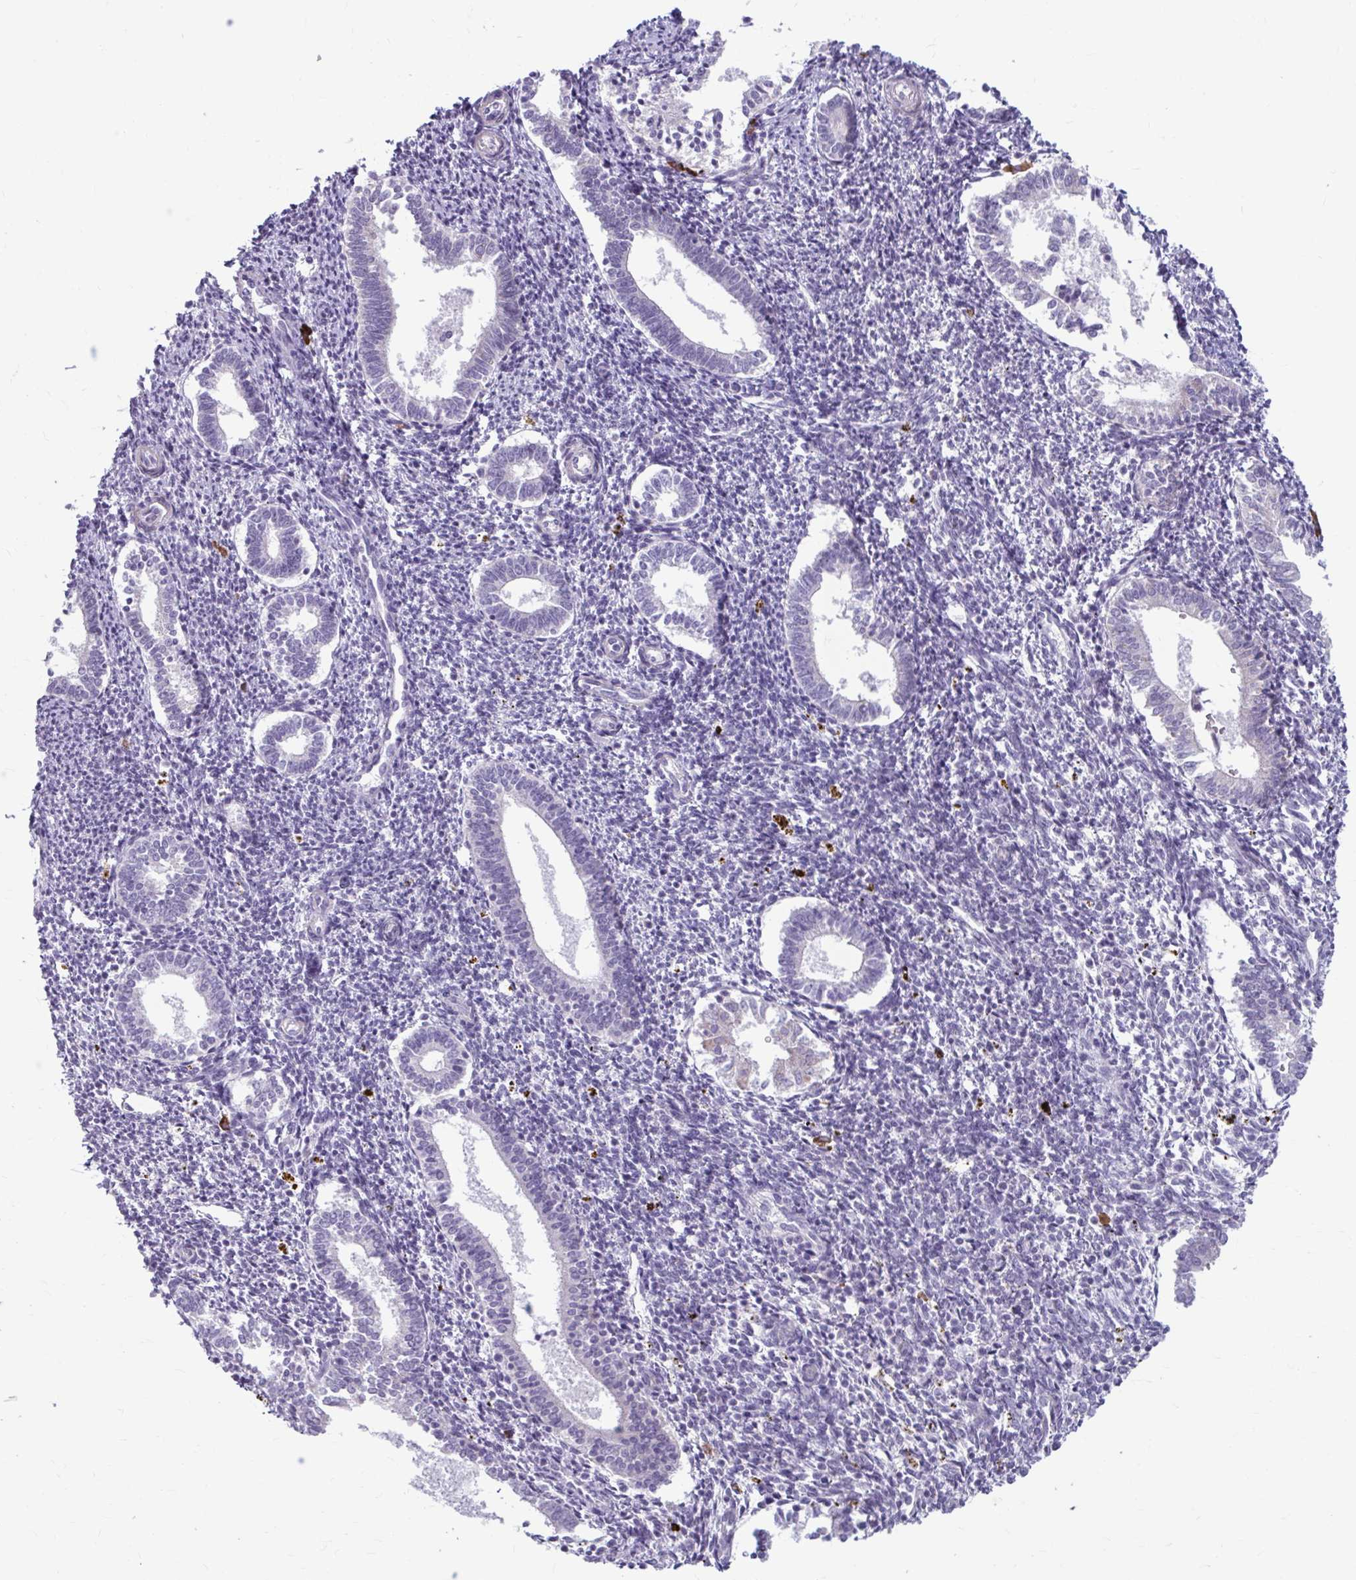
{"staining": {"intensity": "negative", "quantity": "none", "location": "none"}, "tissue": "endometrium", "cell_type": "Cells in endometrial stroma", "image_type": "normal", "snomed": [{"axis": "morphology", "description": "Normal tissue, NOS"}, {"axis": "topography", "description": "Endometrium"}], "caption": "Immunohistochemical staining of normal human endometrium exhibits no significant staining in cells in endometrial stroma.", "gene": "MSMO1", "patient": {"sex": "female", "age": 41}}